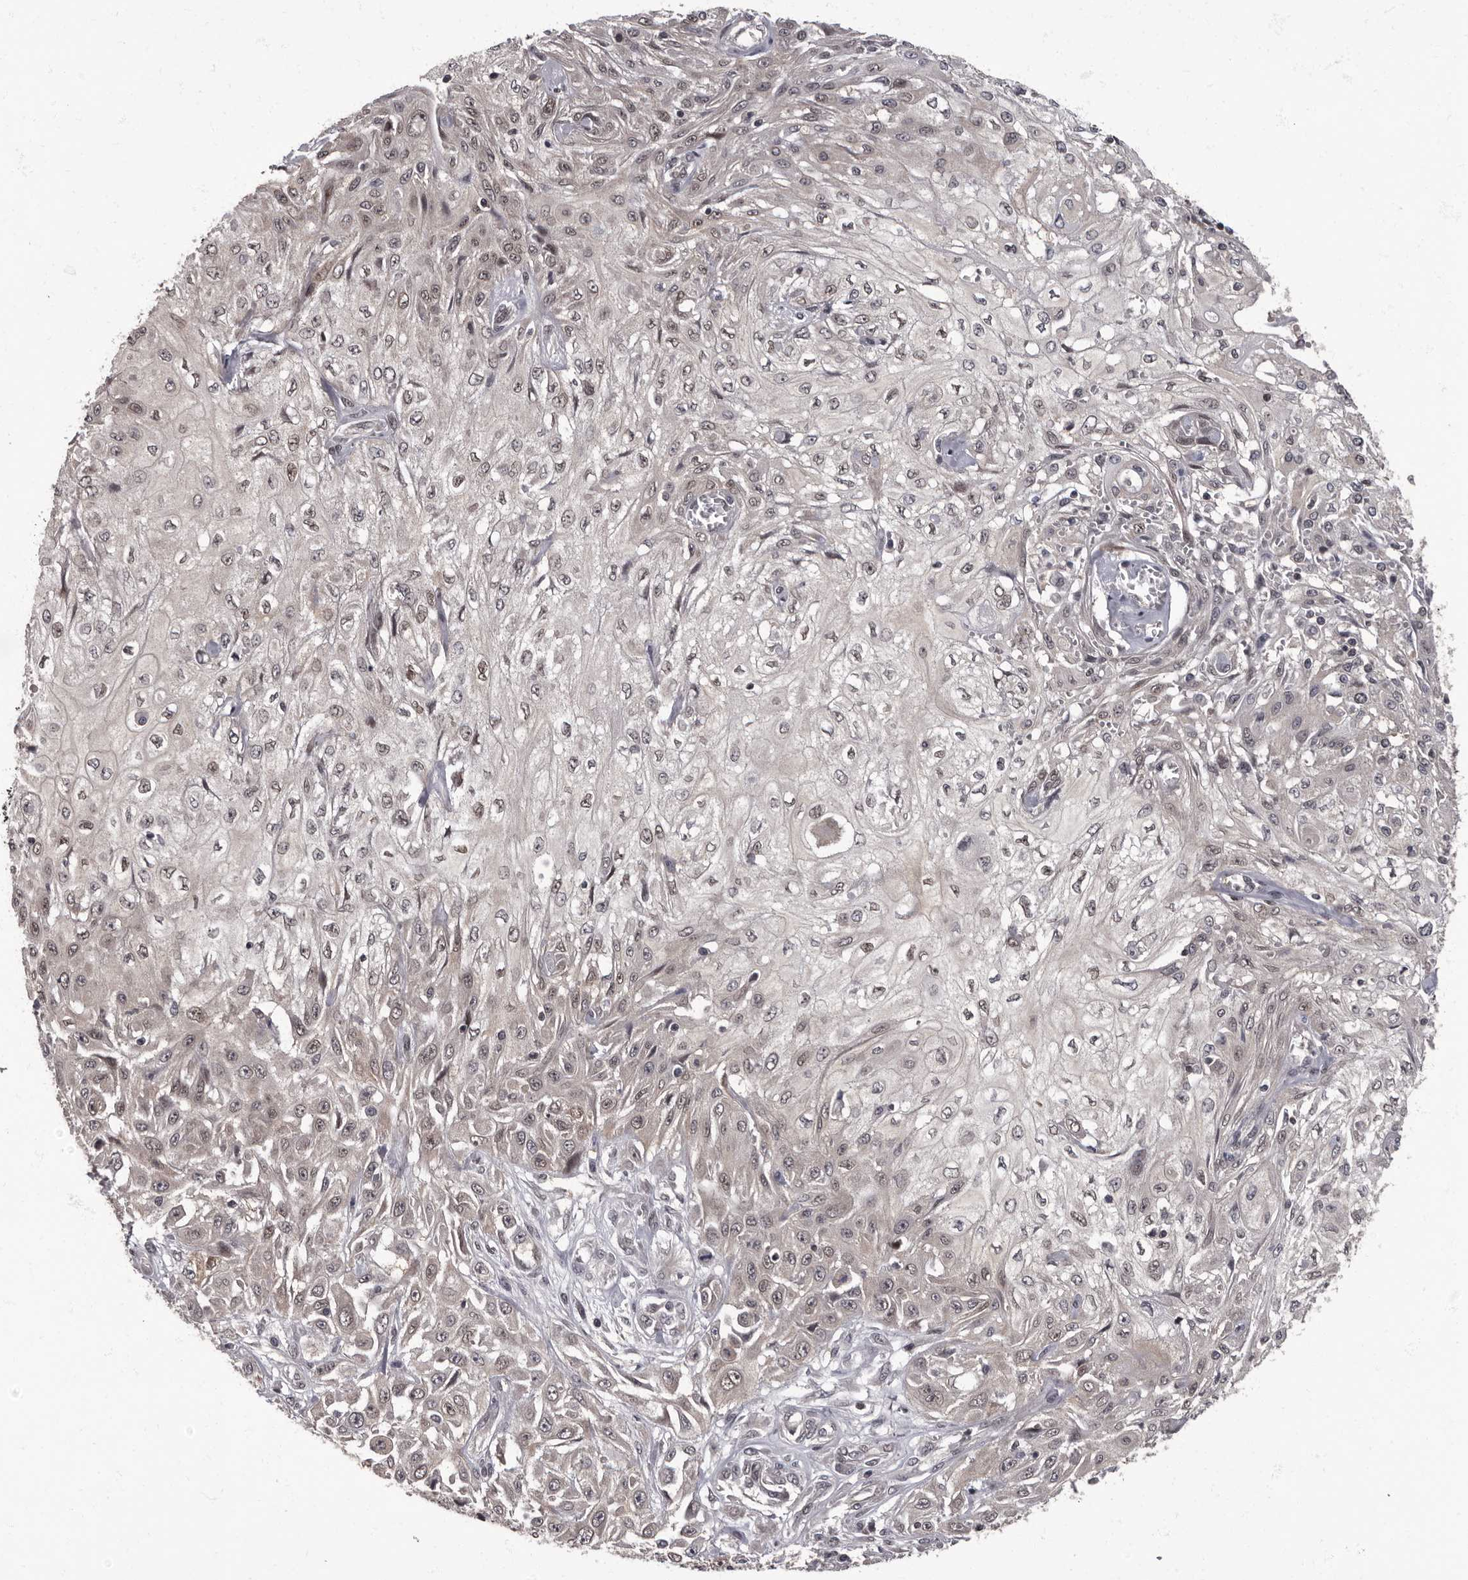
{"staining": {"intensity": "weak", "quantity": ">75%", "location": "nuclear"}, "tissue": "skin cancer", "cell_type": "Tumor cells", "image_type": "cancer", "snomed": [{"axis": "morphology", "description": "Squamous cell carcinoma, NOS"}, {"axis": "morphology", "description": "Squamous cell carcinoma, metastatic, NOS"}, {"axis": "topography", "description": "Skin"}, {"axis": "topography", "description": "Lymph node"}], "caption": "A micrograph showing weak nuclear staining in approximately >75% of tumor cells in skin cancer (squamous cell carcinoma), as visualized by brown immunohistochemical staining.", "gene": "C1orf50", "patient": {"sex": "male", "age": 75}}